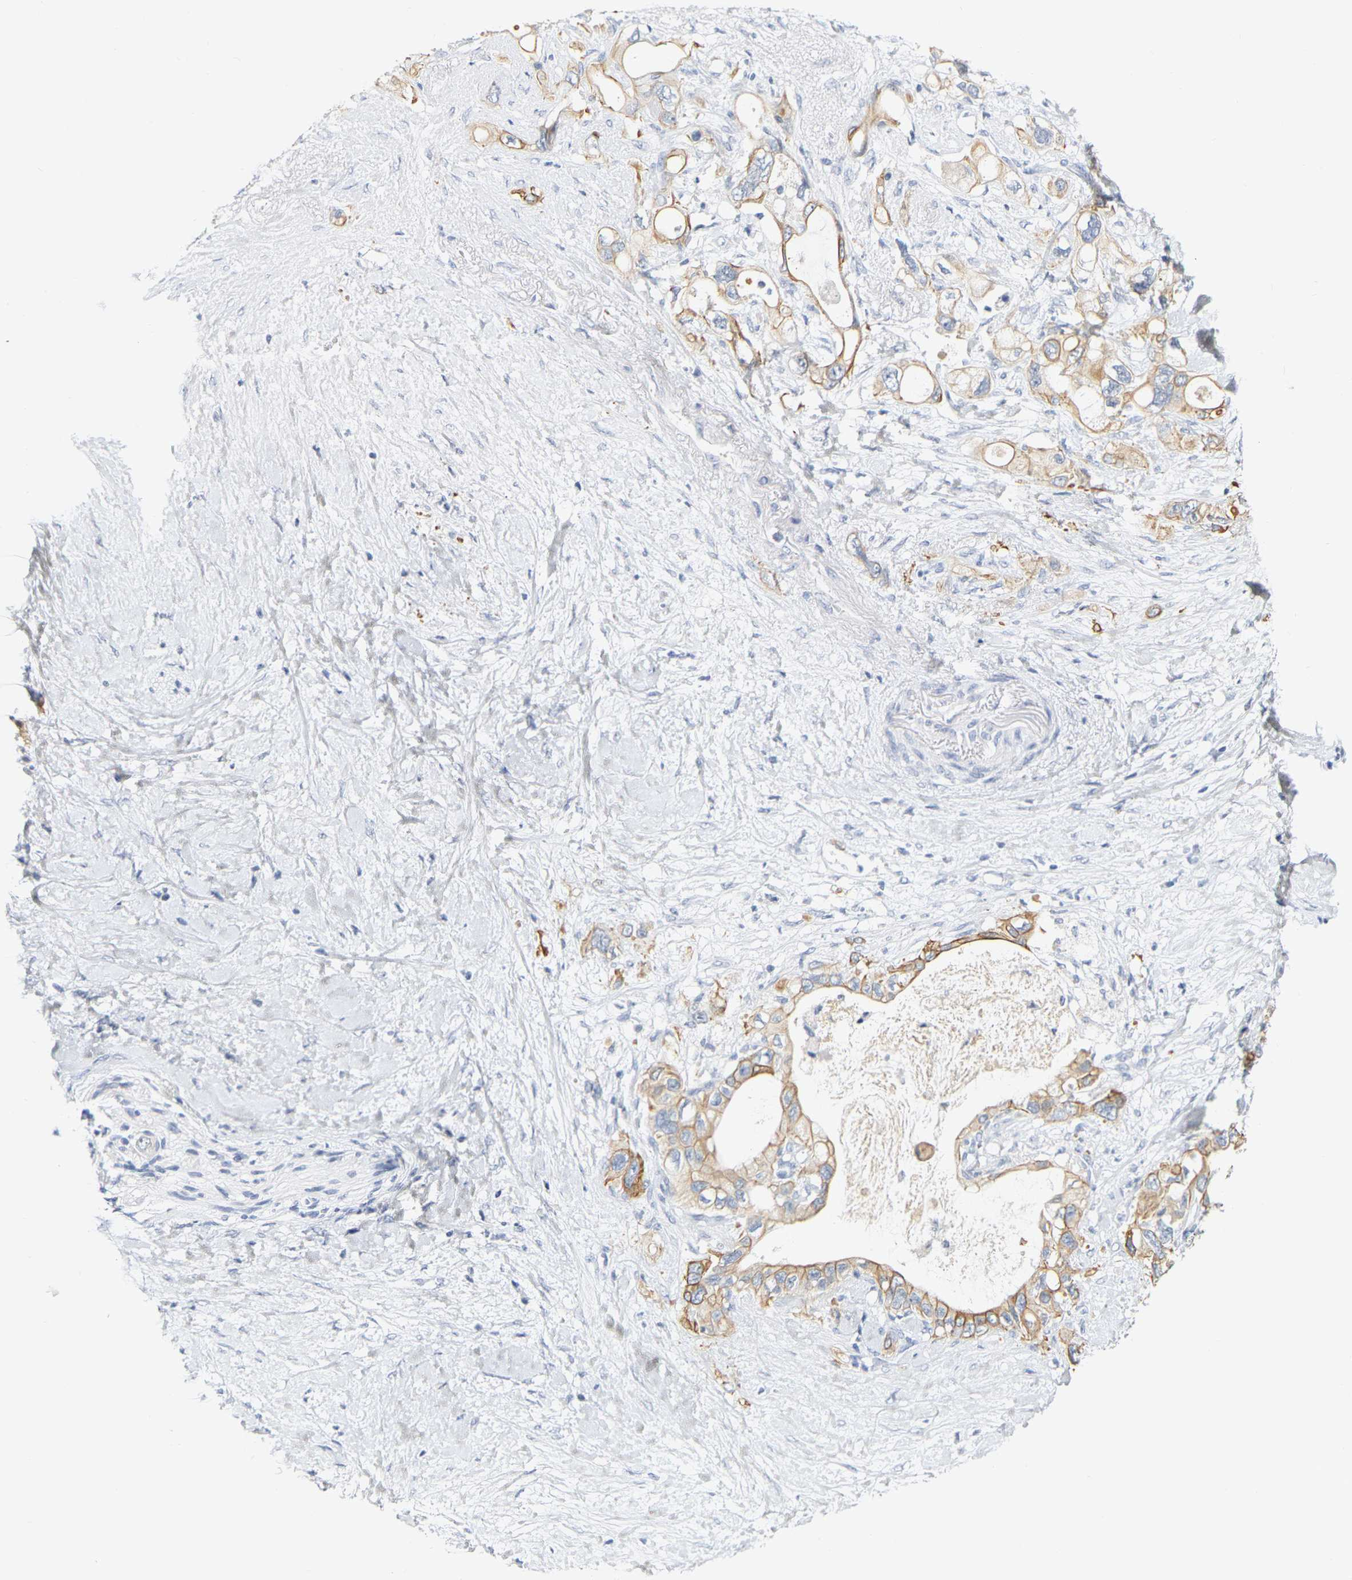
{"staining": {"intensity": "moderate", "quantity": ">75%", "location": "cytoplasmic/membranous"}, "tissue": "pancreatic cancer", "cell_type": "Tumor cells", "image_type": "cancer", "snomed": [{"axis": "morphology", "description": "Adenocarcinoma, NOS"}, {"axis": "topography", "description": "Pancreas"}], "caption": "This is an image of immunohistochemistry staining of pancreatic cancer, which shows moderate positivity in the cytoplasmic/membranous of tumor cells.", "gene": "KRT76", "patient": {"sex": "female", "age": 56}}